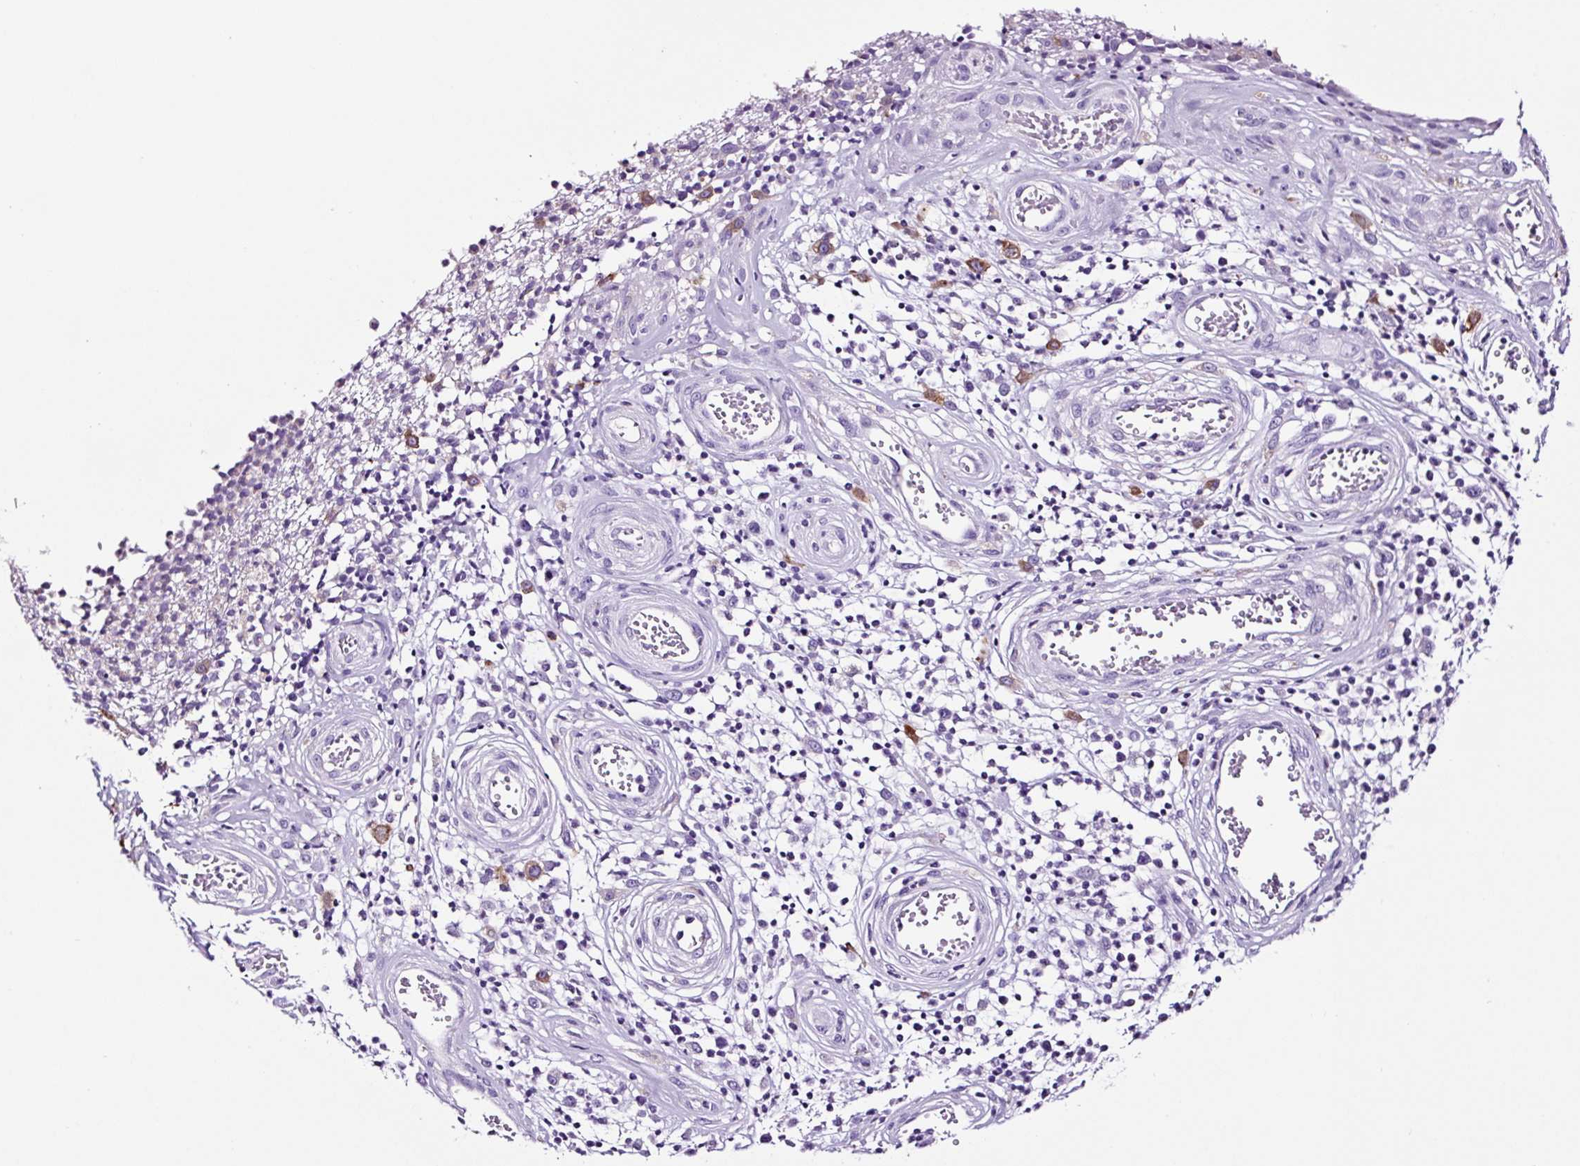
{"staining": {"intensity": "negative", "quantity": "none", "location": "none"}, "tissue": "stomach cancer", "cell_type": "Tumor cells", "image_type": "cancer", "snomed": [{"axis": "morphology", "description": "Adenocarcinoma, NOS"}, {"axis": "topography", "description": "Stomach"}], "caption": "This is an immunohistochemistry photomicrograph of human stomach adenocarcinoma. There is no staining in tumor cells.", "gene": "FBXL7", "patient": {"sex": "male", "age": 59}}